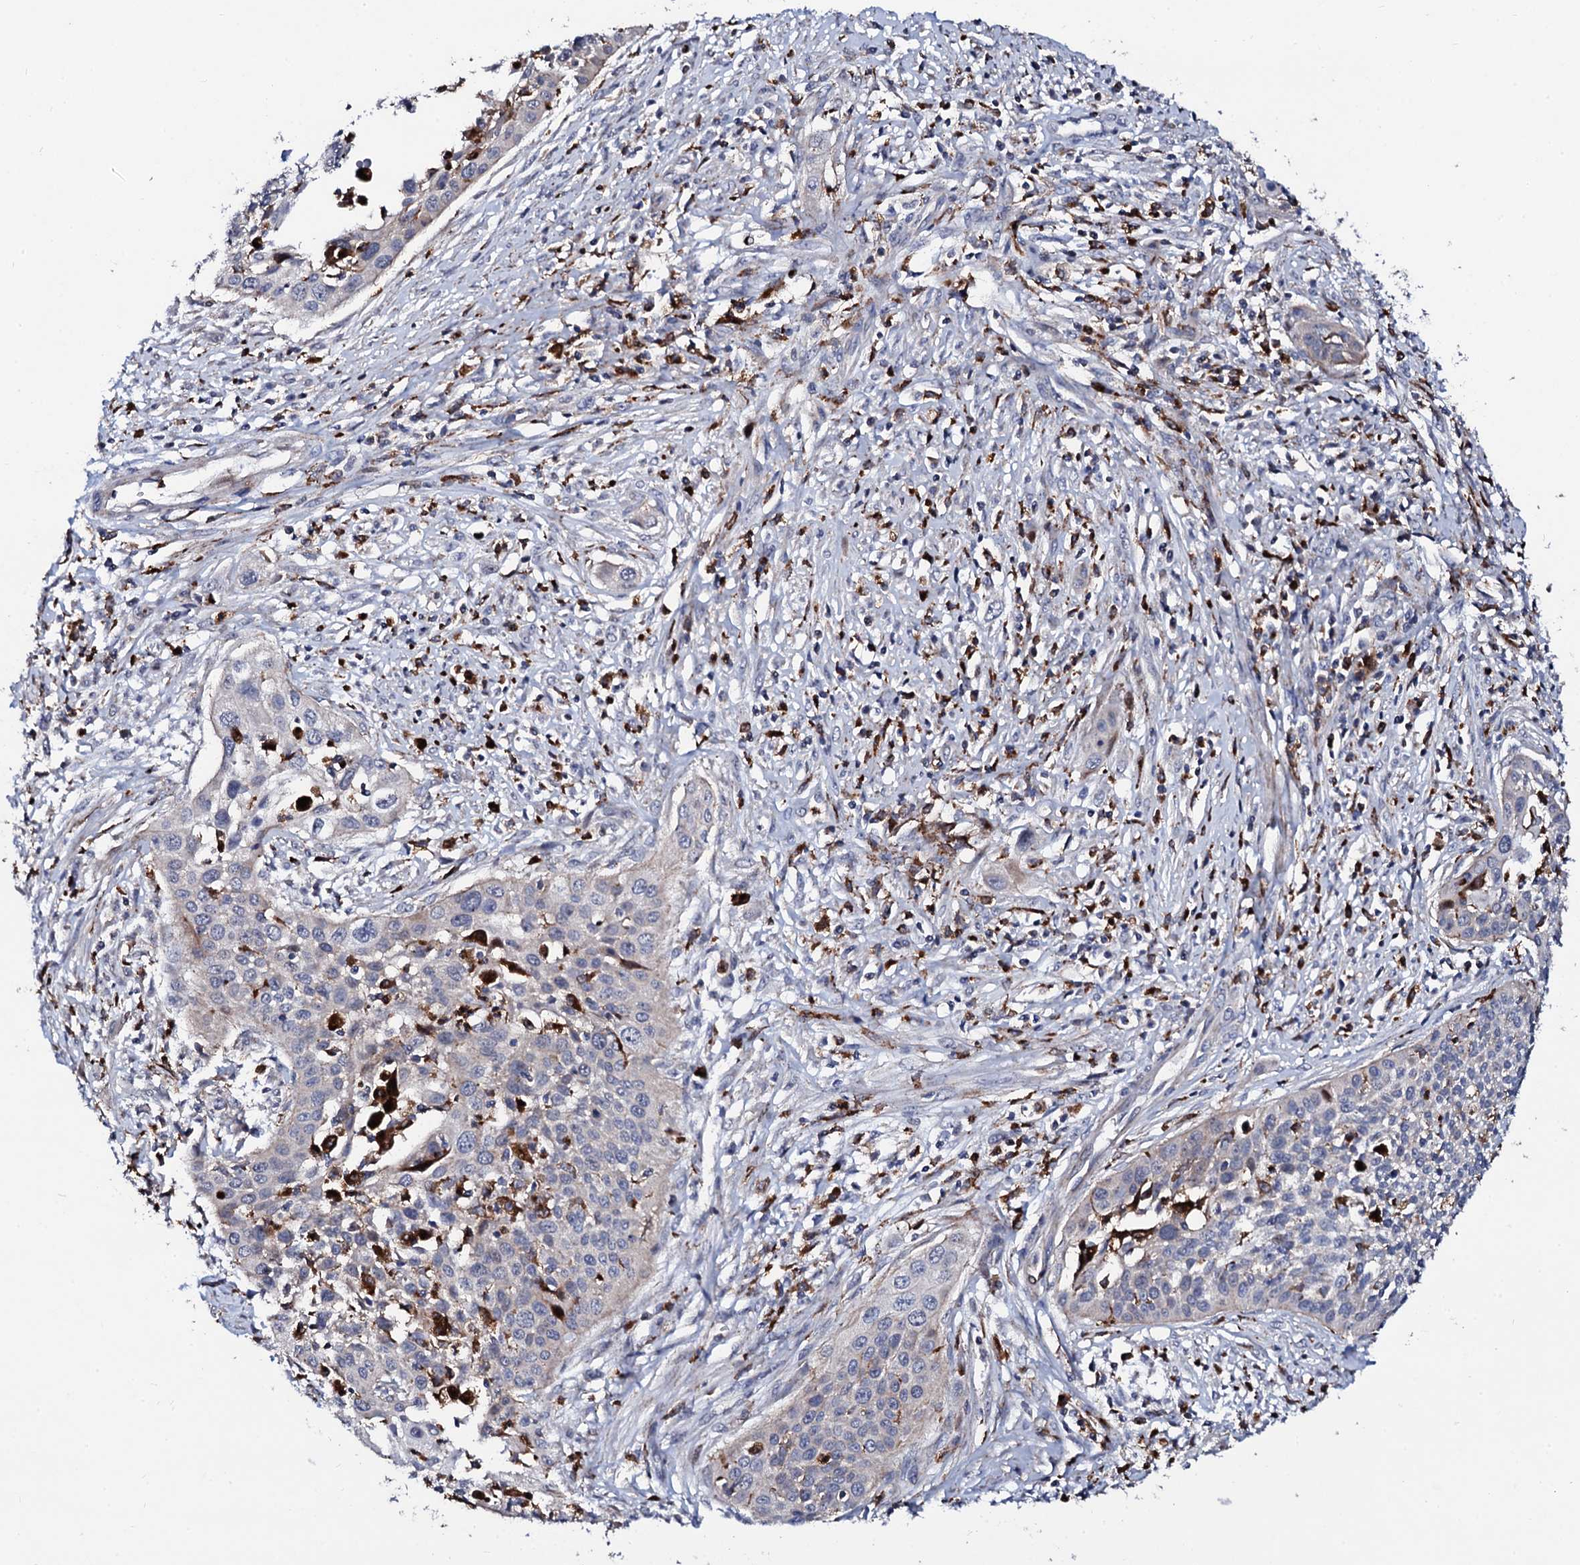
{"staining": {"intensity": "negative", "quantity": "none", "location": "none"}, "tissue": "cervical cancer", "cell_type": "Tumor cells", "image_type": "cancer", "snomed": [{"axis": "morphology", "description": "Squamous cell carcinoma, NOS"}, {"axis": "topography", "description": "Cervix"}], "caption": "The histopathology image displays no staining of tumor cells in cervical cancer (squamous cell carcinoma).", "gene": "TCIRG1", "patient": {"sex": "female", "age": 34}}